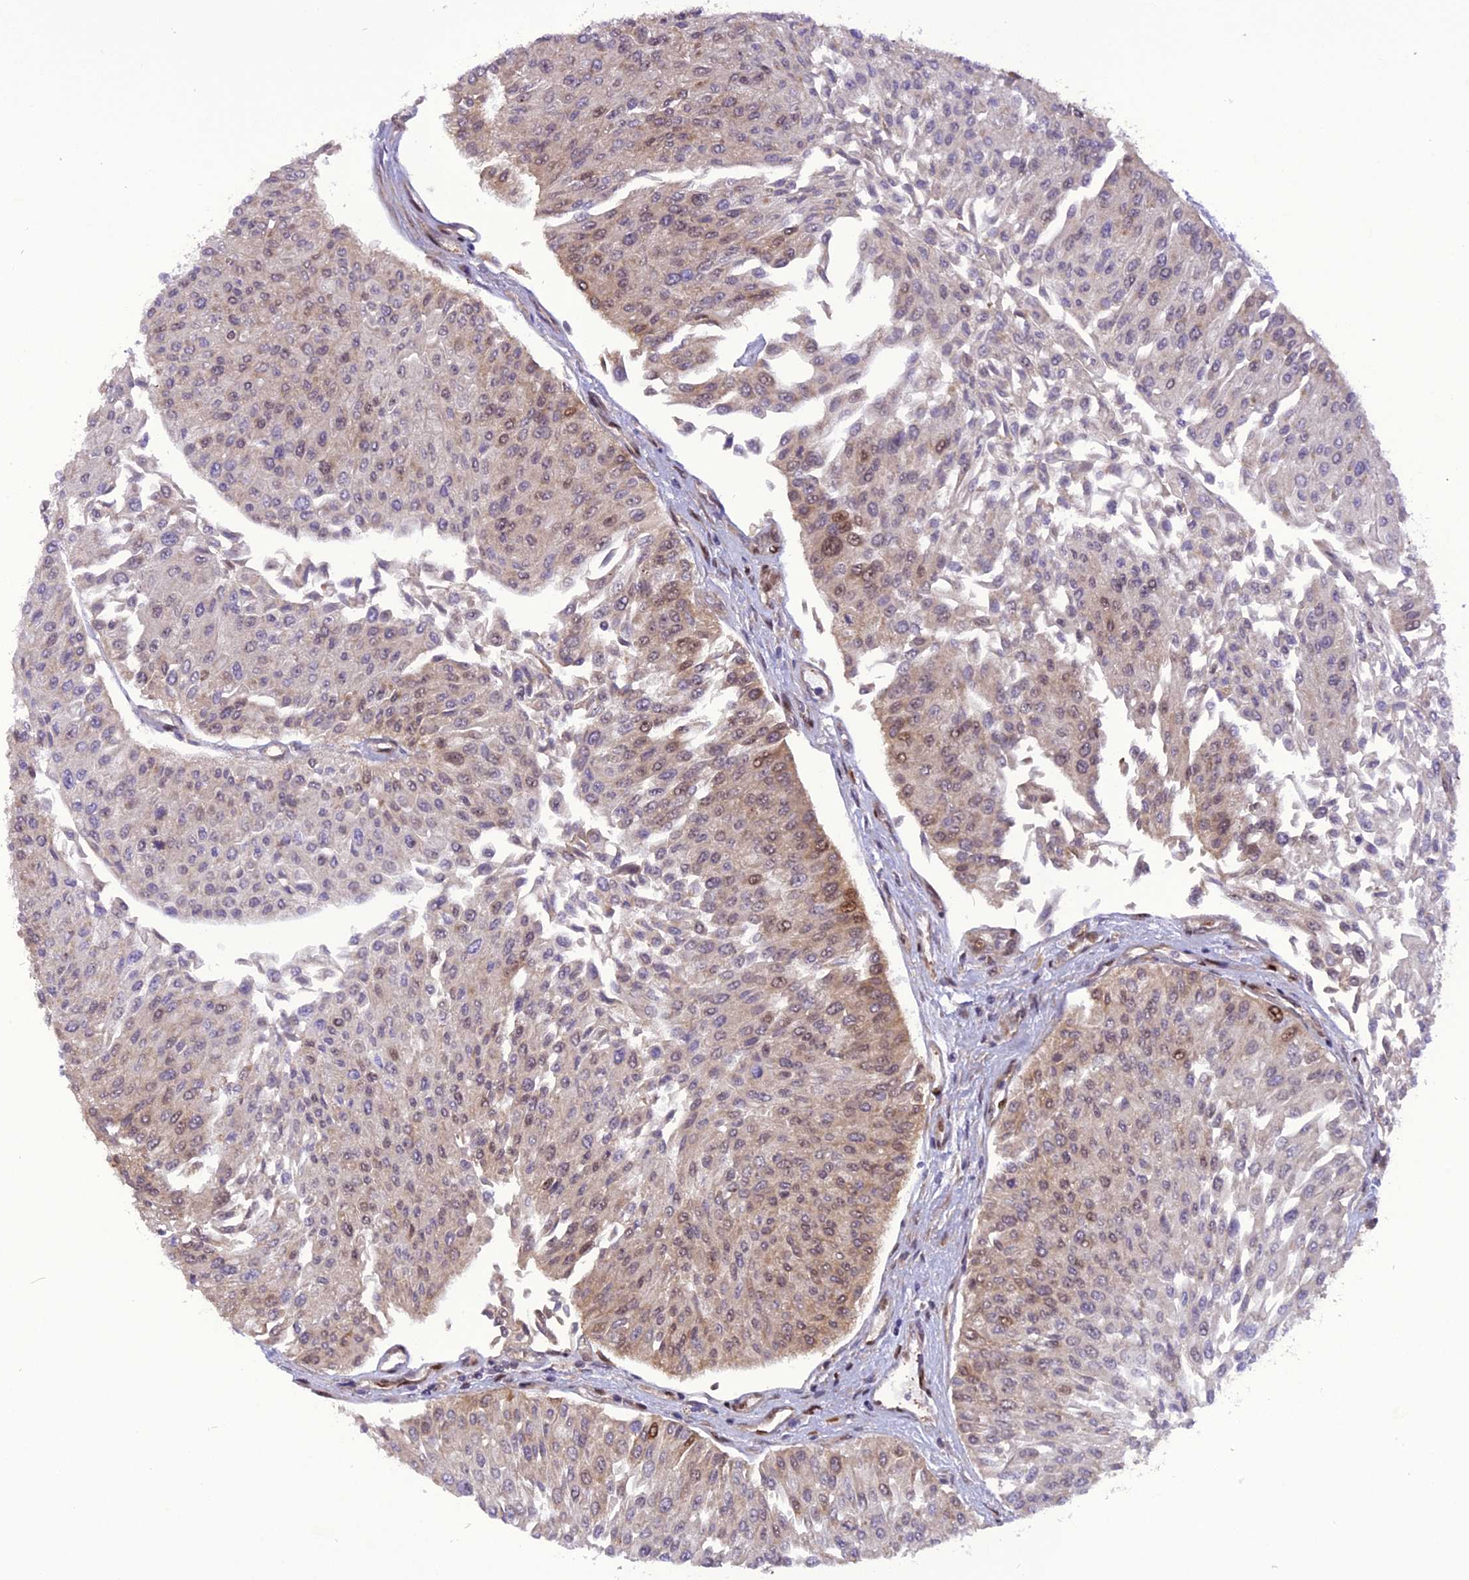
{"staining": {"intensity": "weak", "quantity": "25%-75%", "location": "cytoplasmic/membranous,nuclear"}, "tissue": "urothelial cancer", "cell_type": "Tumor cells", "image_type": "cancer", "snomed": [{"axis": "morphology", "description": "Urothelial carcinoma, Low grade"}, {"axis": "topography", "description": "Urinary bladder"}], "caption": "Low-grade urothelial carcinoma stained with a protein marker displays weak staining in tumor cells.", "gene": "MICALL1", "patient": {"sex": "male", "age": 67}}